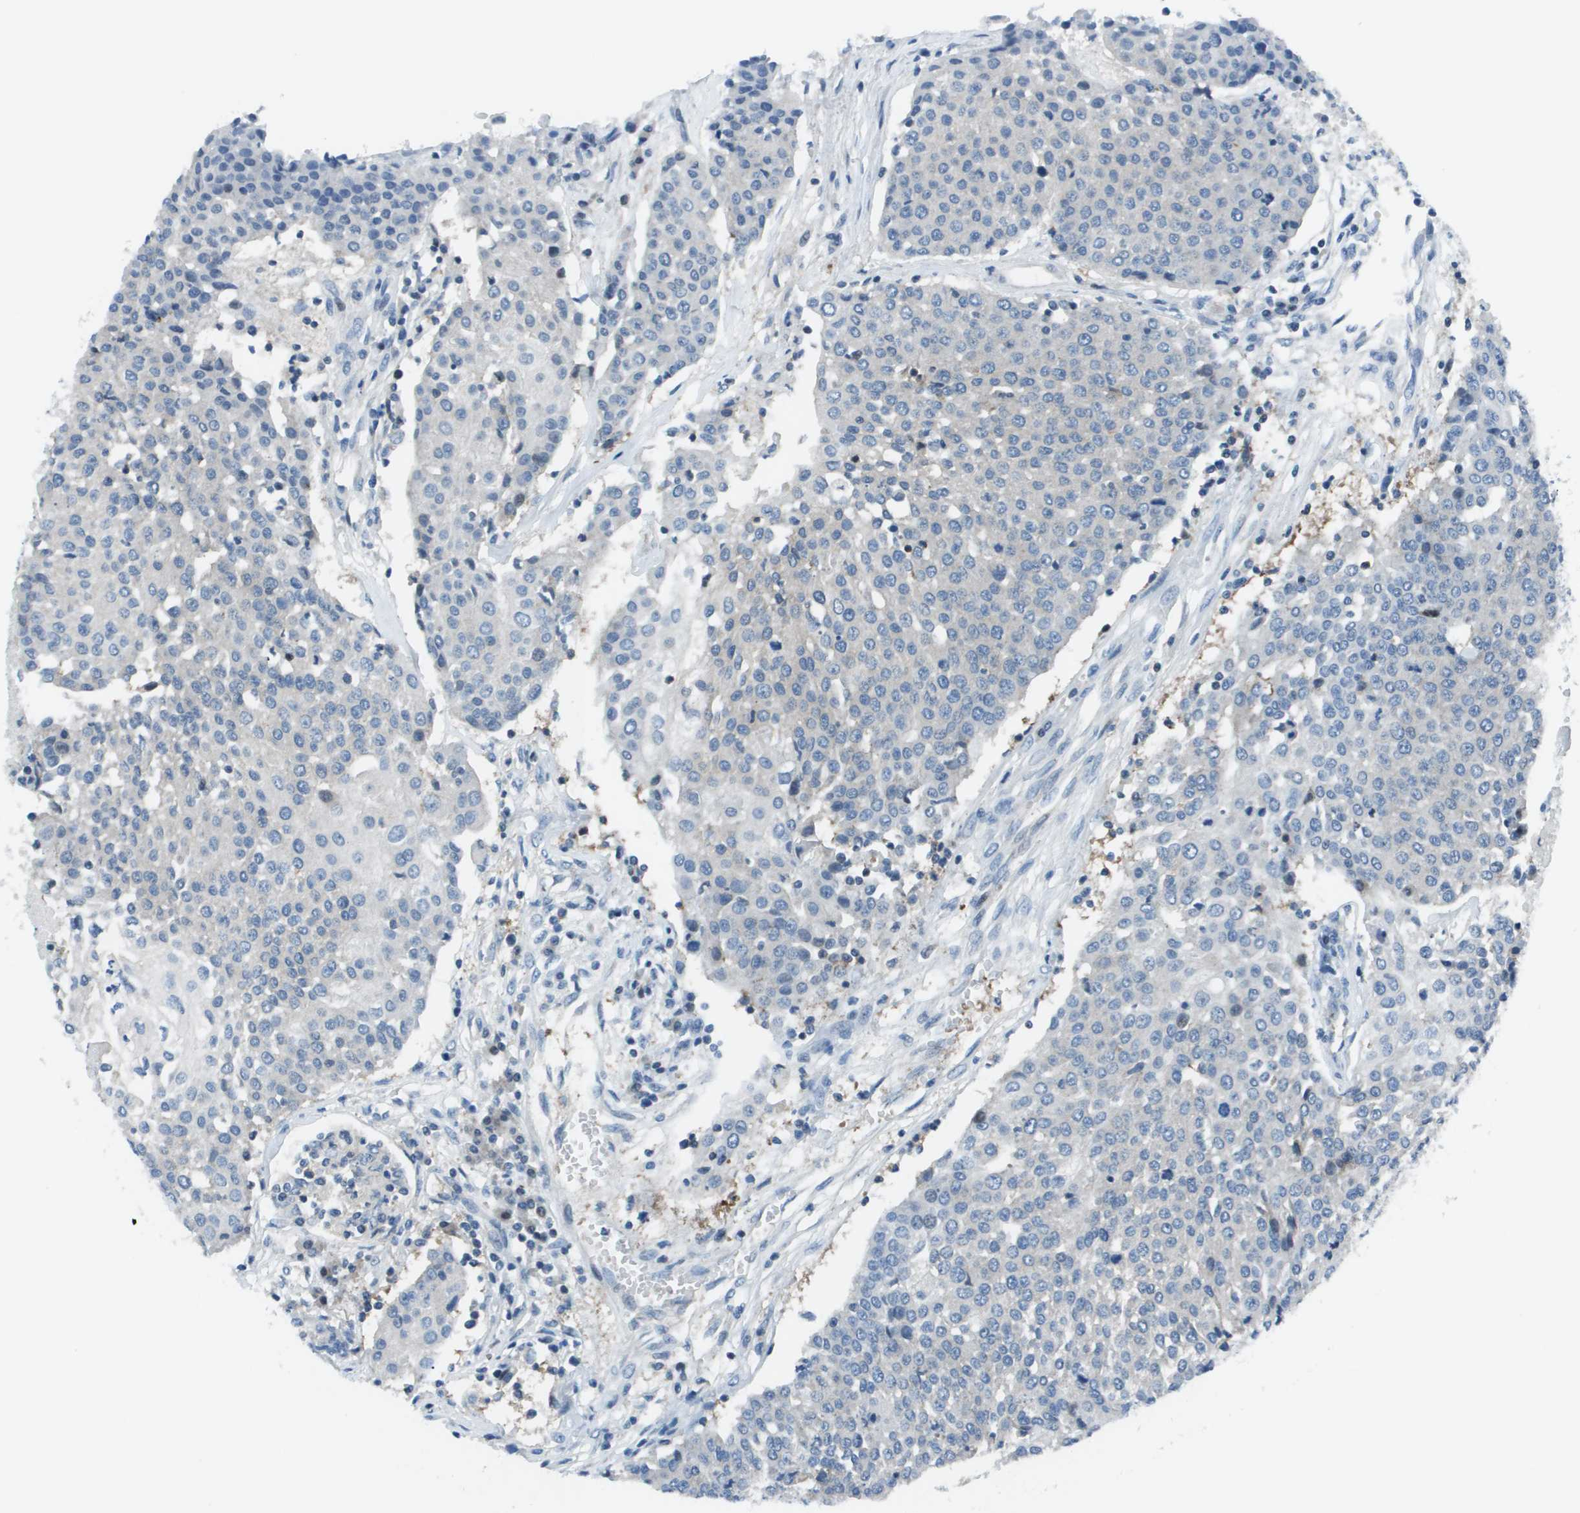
{"staining": {"intensity": "negative", "quantity": "none", "location": "none"}, "tissue": "urothelial cancer", "cell_type": "Tumor cells", "image_type": "cancer", "snomed": [{"axis": "morphology", "description": "Urothelial carcinoma, High grade"}, {"axis": "topography", "description": "Urinary bladder"}], "caption": "Micrograph shows no significant protein positivity in tumor cells of urothelial cancer.", "gene": "STIP1", "patient": {"sex": "female", "age": 85}}